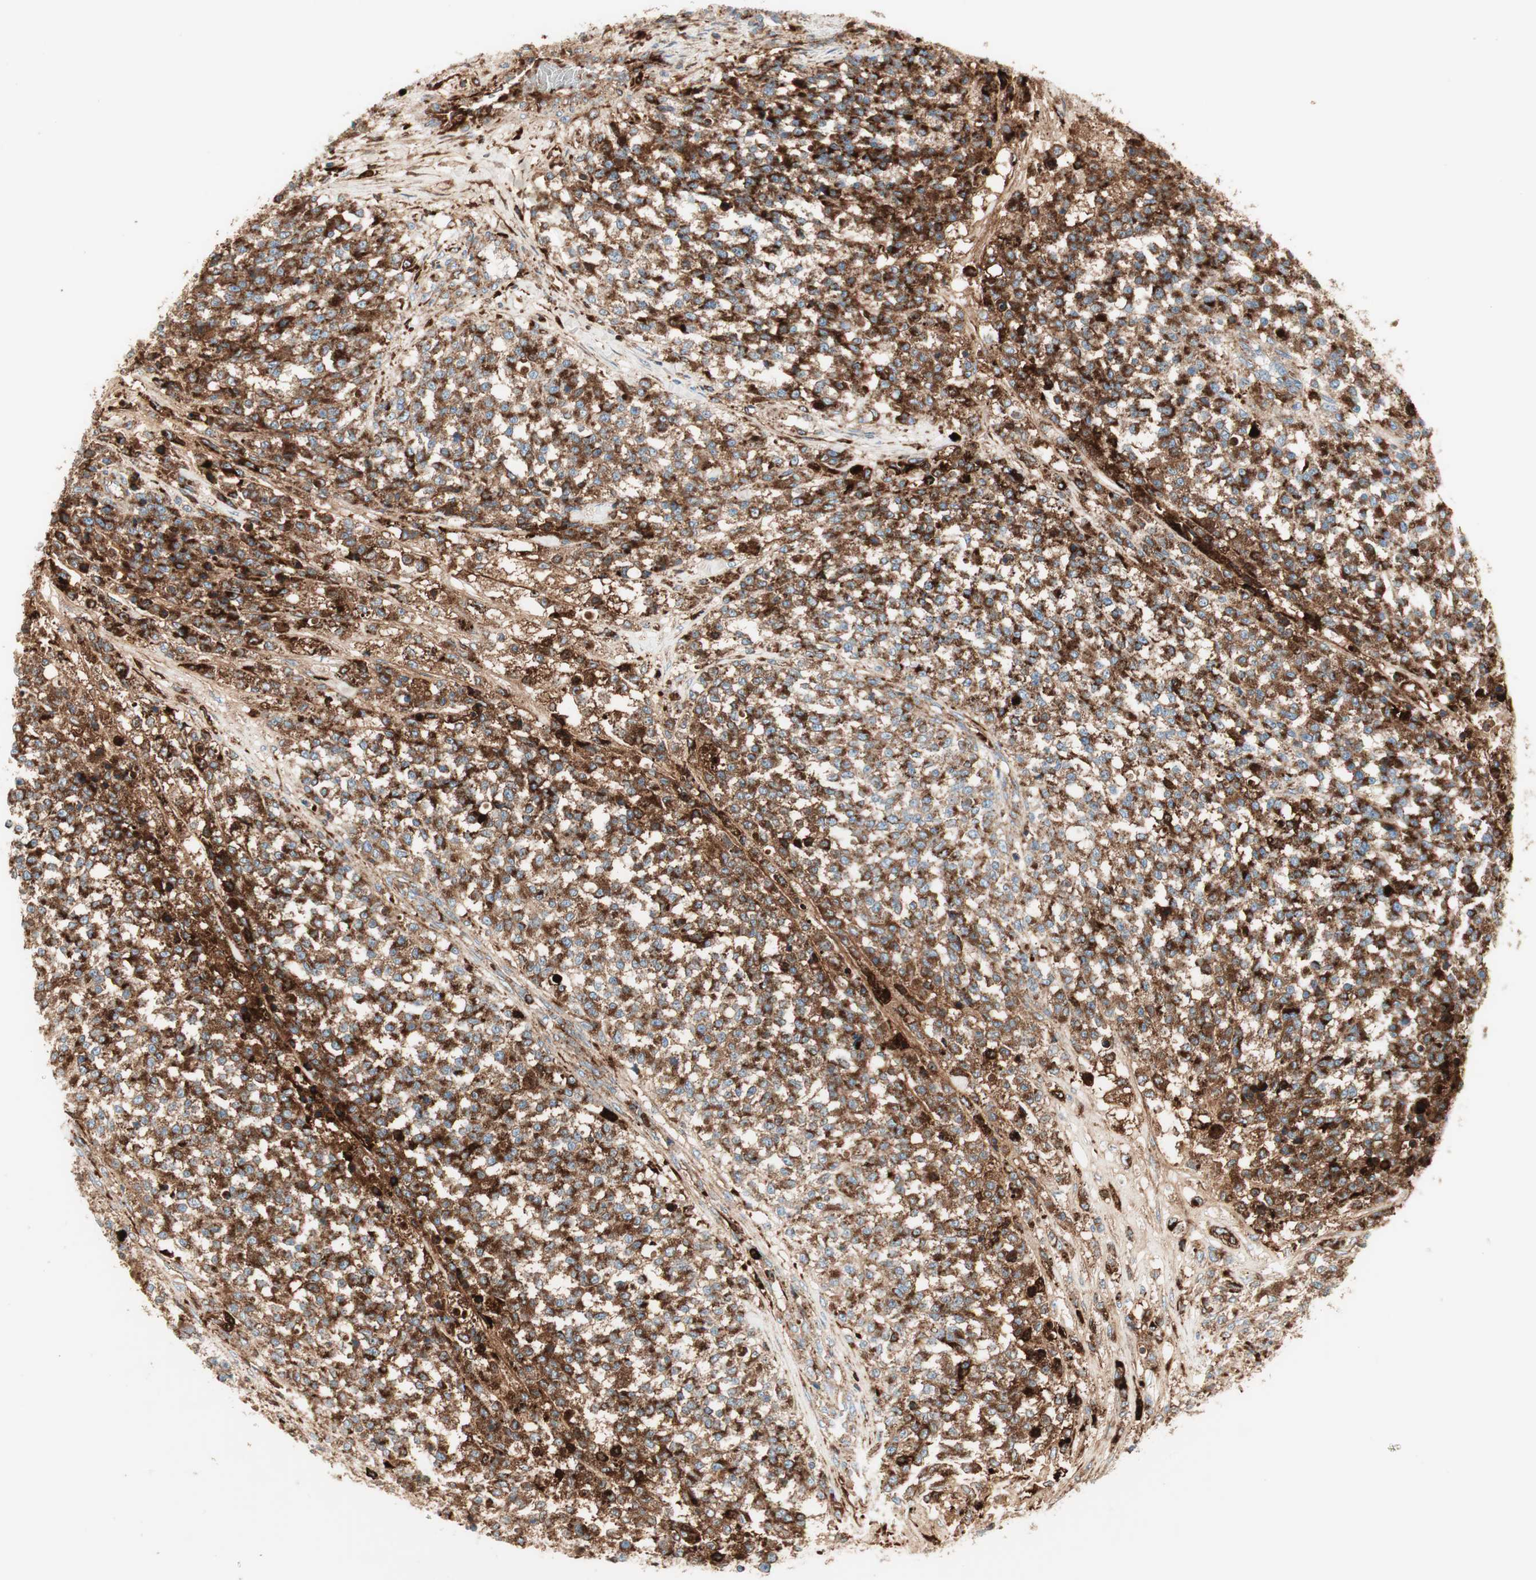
{"staining": {"intensity": "moderate", "quantity": "25%-75%", "location": "cytoplasmic/membranous"}, "tissue": "testis cancer", "cell_type": "Tumor cells", "image_type": "cancer", "snomed": [{"axis": "morphology", "description": "Seminoma, NOS"}, {"axis": "topography", "description": "Testis"}], "caption": "Approximately 25%-75% of tumor cells in testis seminoma demonstrate moderate cytoplasmic/membranous protein positivity as visualized by brown immunohistochemical staining.", "gene": "ATP6V1G1", "patient": {"sex": "male", "age": 59}}